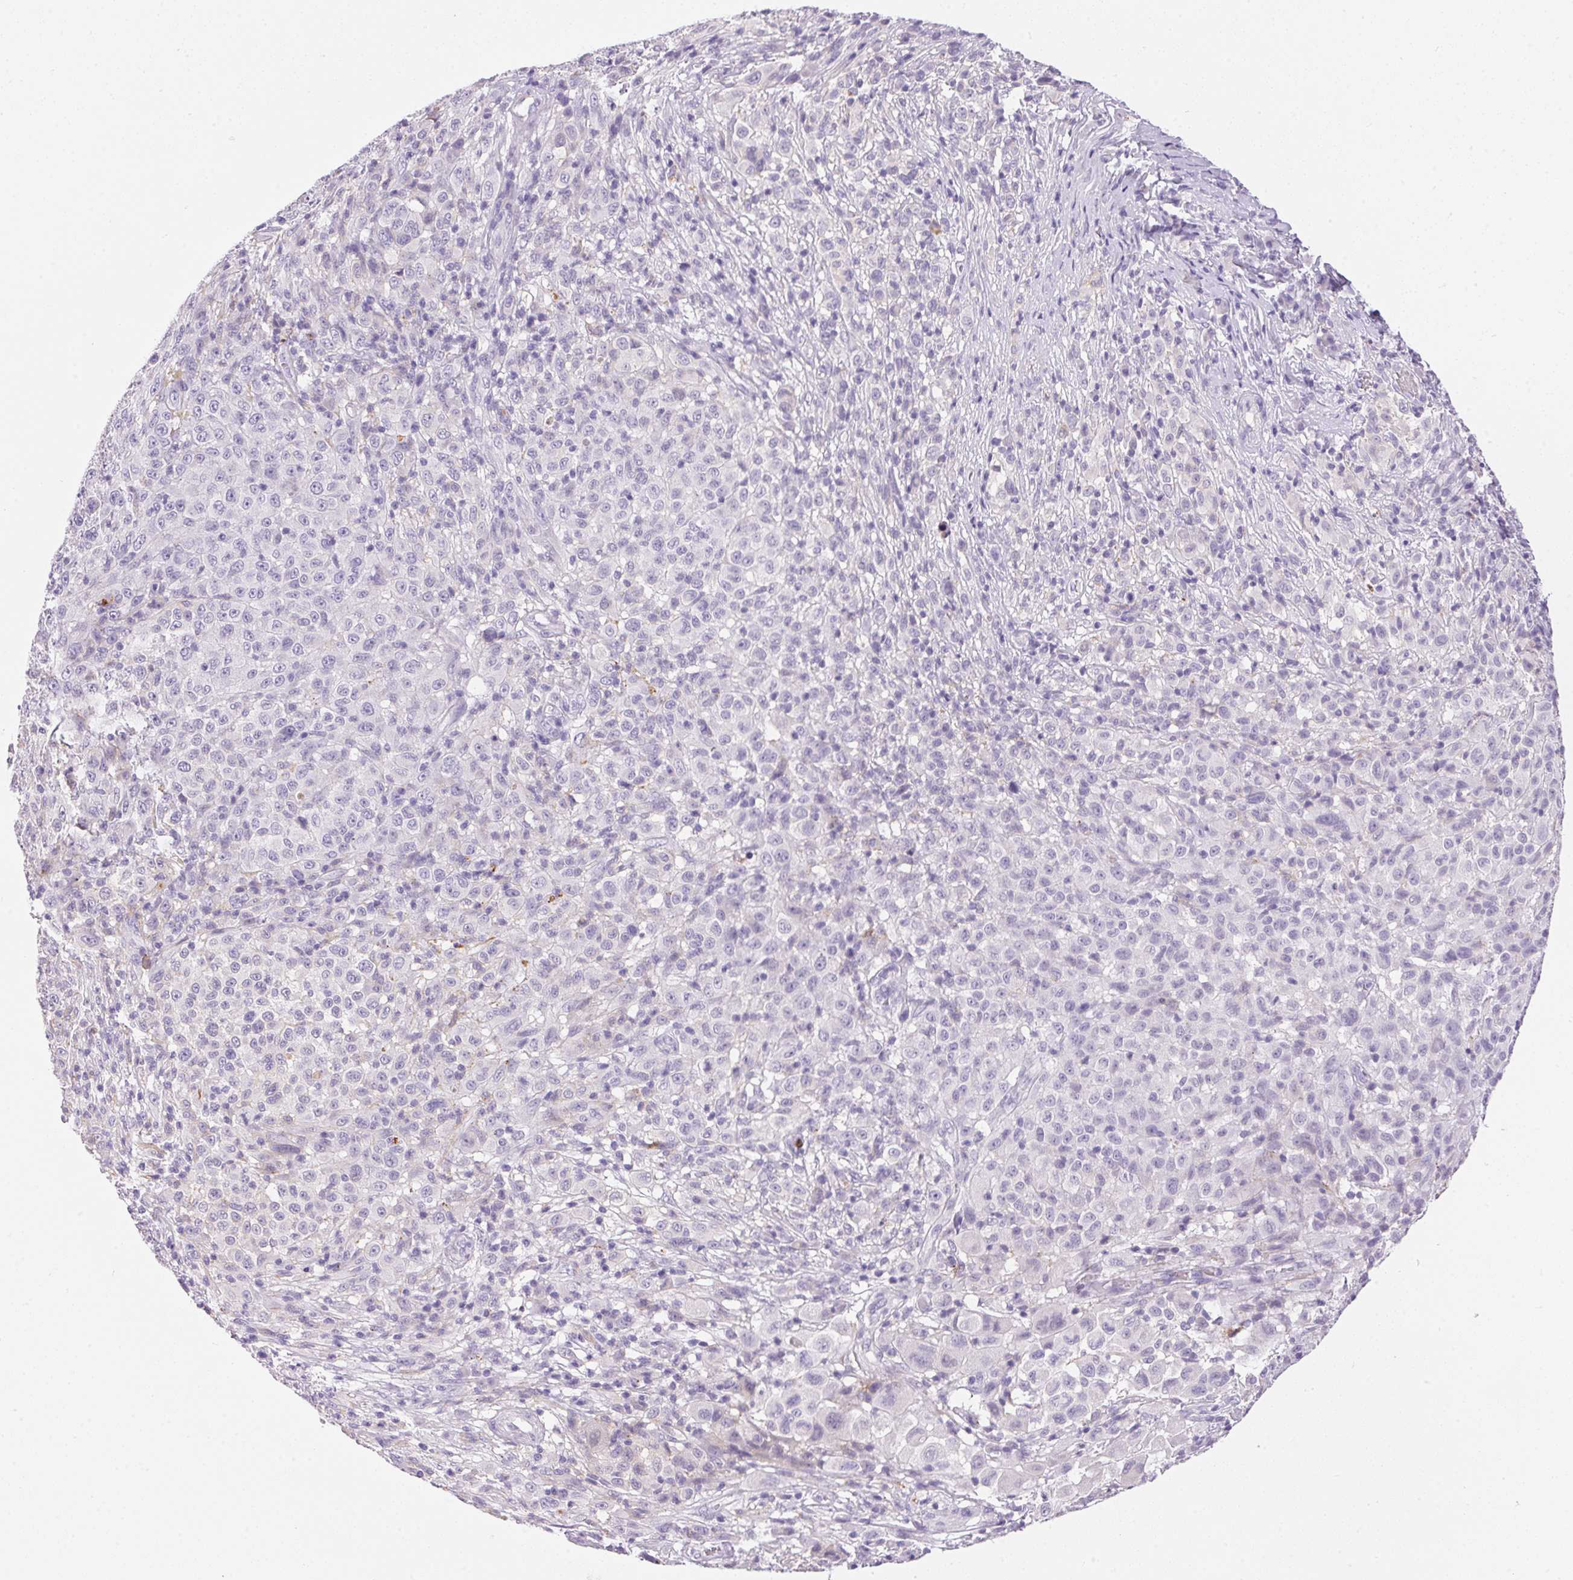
{"staining": {"intensity": "negative", "quantity": "none", "location": "none"}, "tissue": "melanoma", "cell_type": "Tumor cells", "image_type": "cancer", "snomed": [{"axis": "morphology", "description": "Malignant melanoma, NOS"}, {"axis": "topography", "description": "Skin"}], "caption": "This histopathology image is of malignant melanoma stained with immunohistochemistry (IHC) to label a protein in brown with the nuclei are counter-stained blue. There is no positivity in tumor cells.", "gene": "PNLIPRP3", "patient": {"sex": "male", "age": 73}}